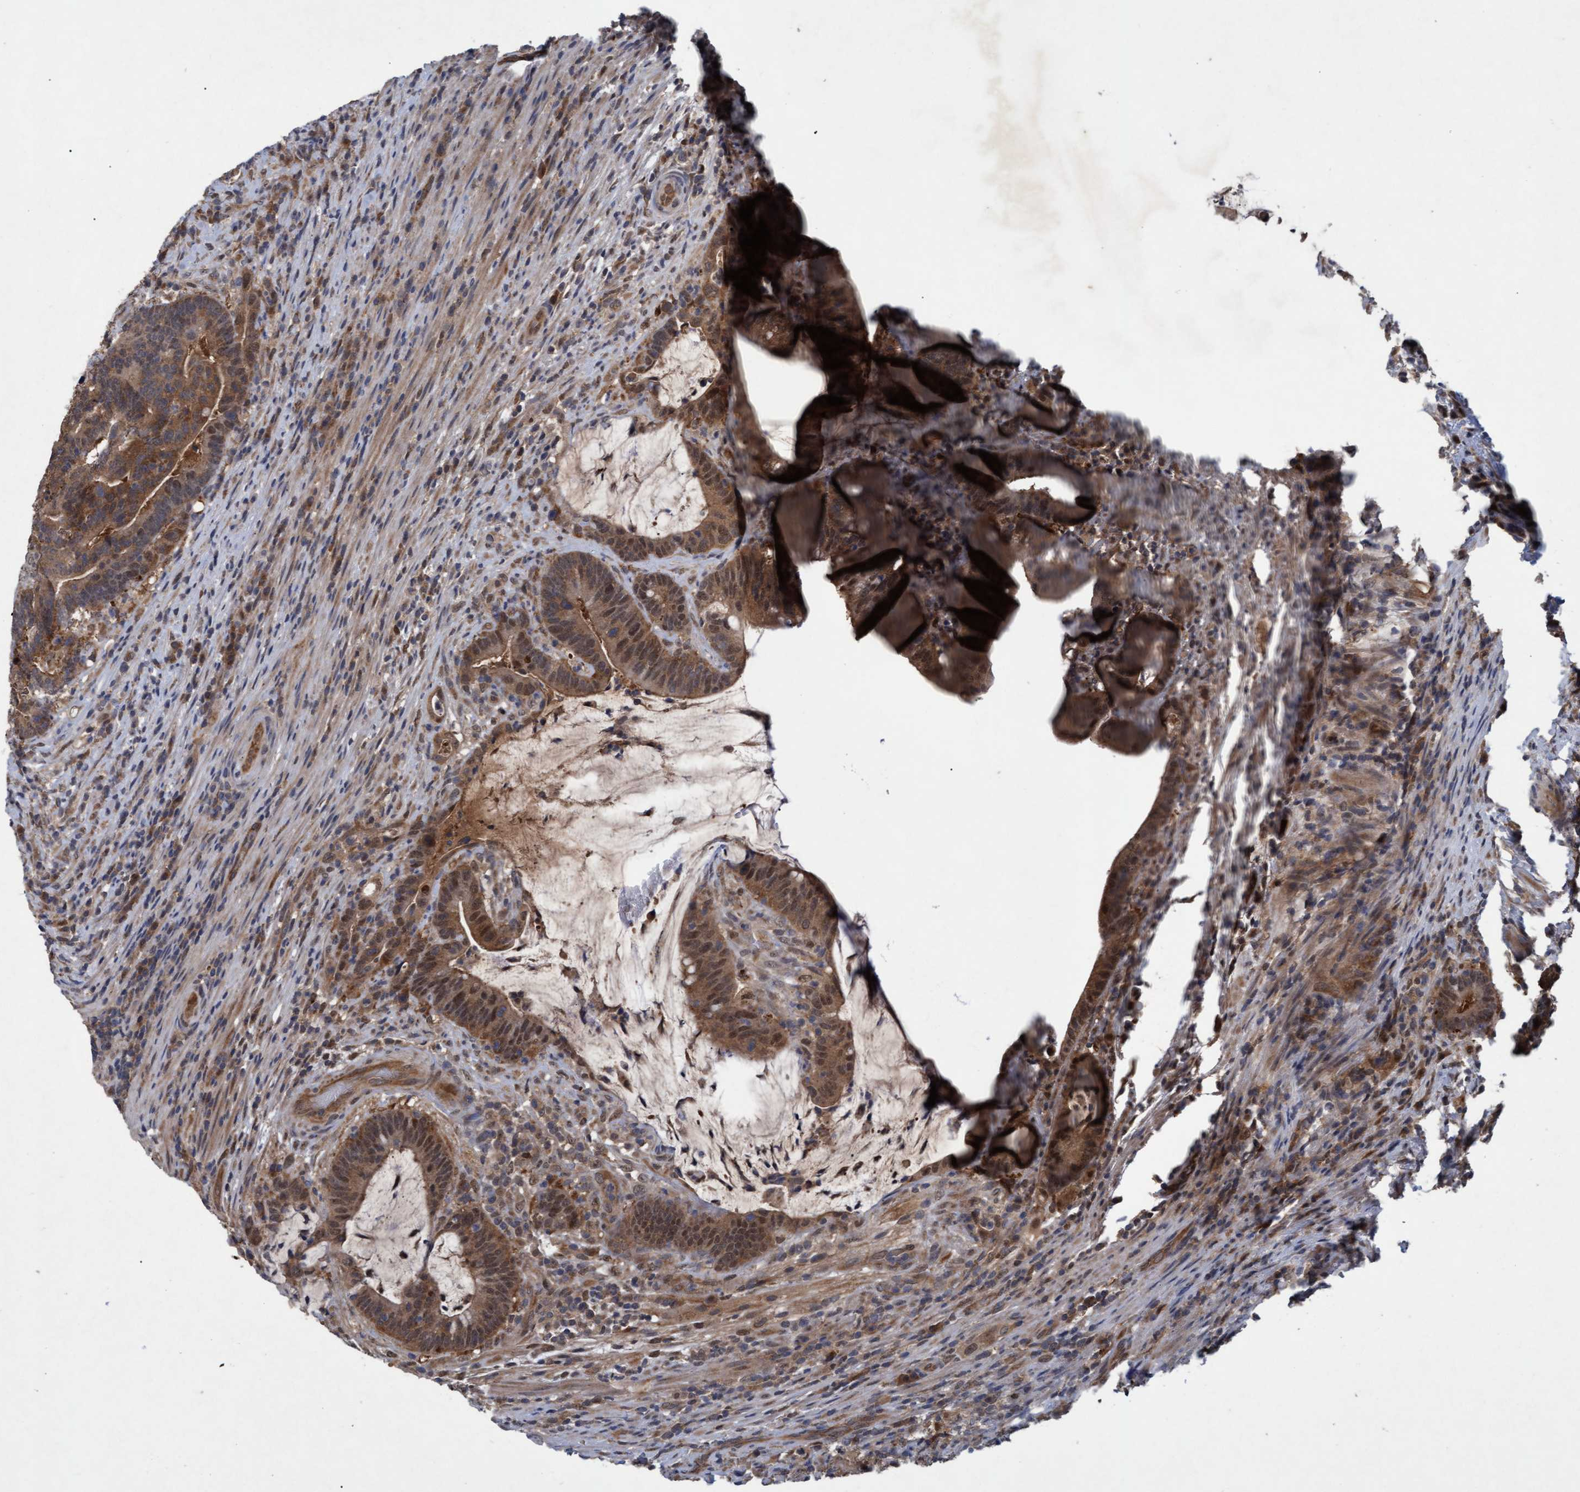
{"staining": {"intensity": "moderate", "quantity": ">75%", "location": "cytoplasmic/membranous,nuclear"}, "tissue": "colorectal cancer", "cell_type": "Tumor cells", "image_type": "cancer", "snomed": [{"axis": "morphology", "description": "Adenocarcinoma, NOS"}, {"axis": "topography", "description": "Colon"}], "caption": "High-magnification brightfield microscopy of colorectal adenocarcinoma stained with DAB (3,3'-diaminobenzidine) (brown) and counterstained with hematoxylin (blue). tumor cells exhibit moderate cytoplasmic/membranous and nuclear expression is identified in approximately>75% of cells. (DAB (3,3'-diaminobenzidine) IHC, brown staining for protein, blue staining for nuclei).", "gene": "PSMB6", "patient": {"sex": "female", "age": 66}}